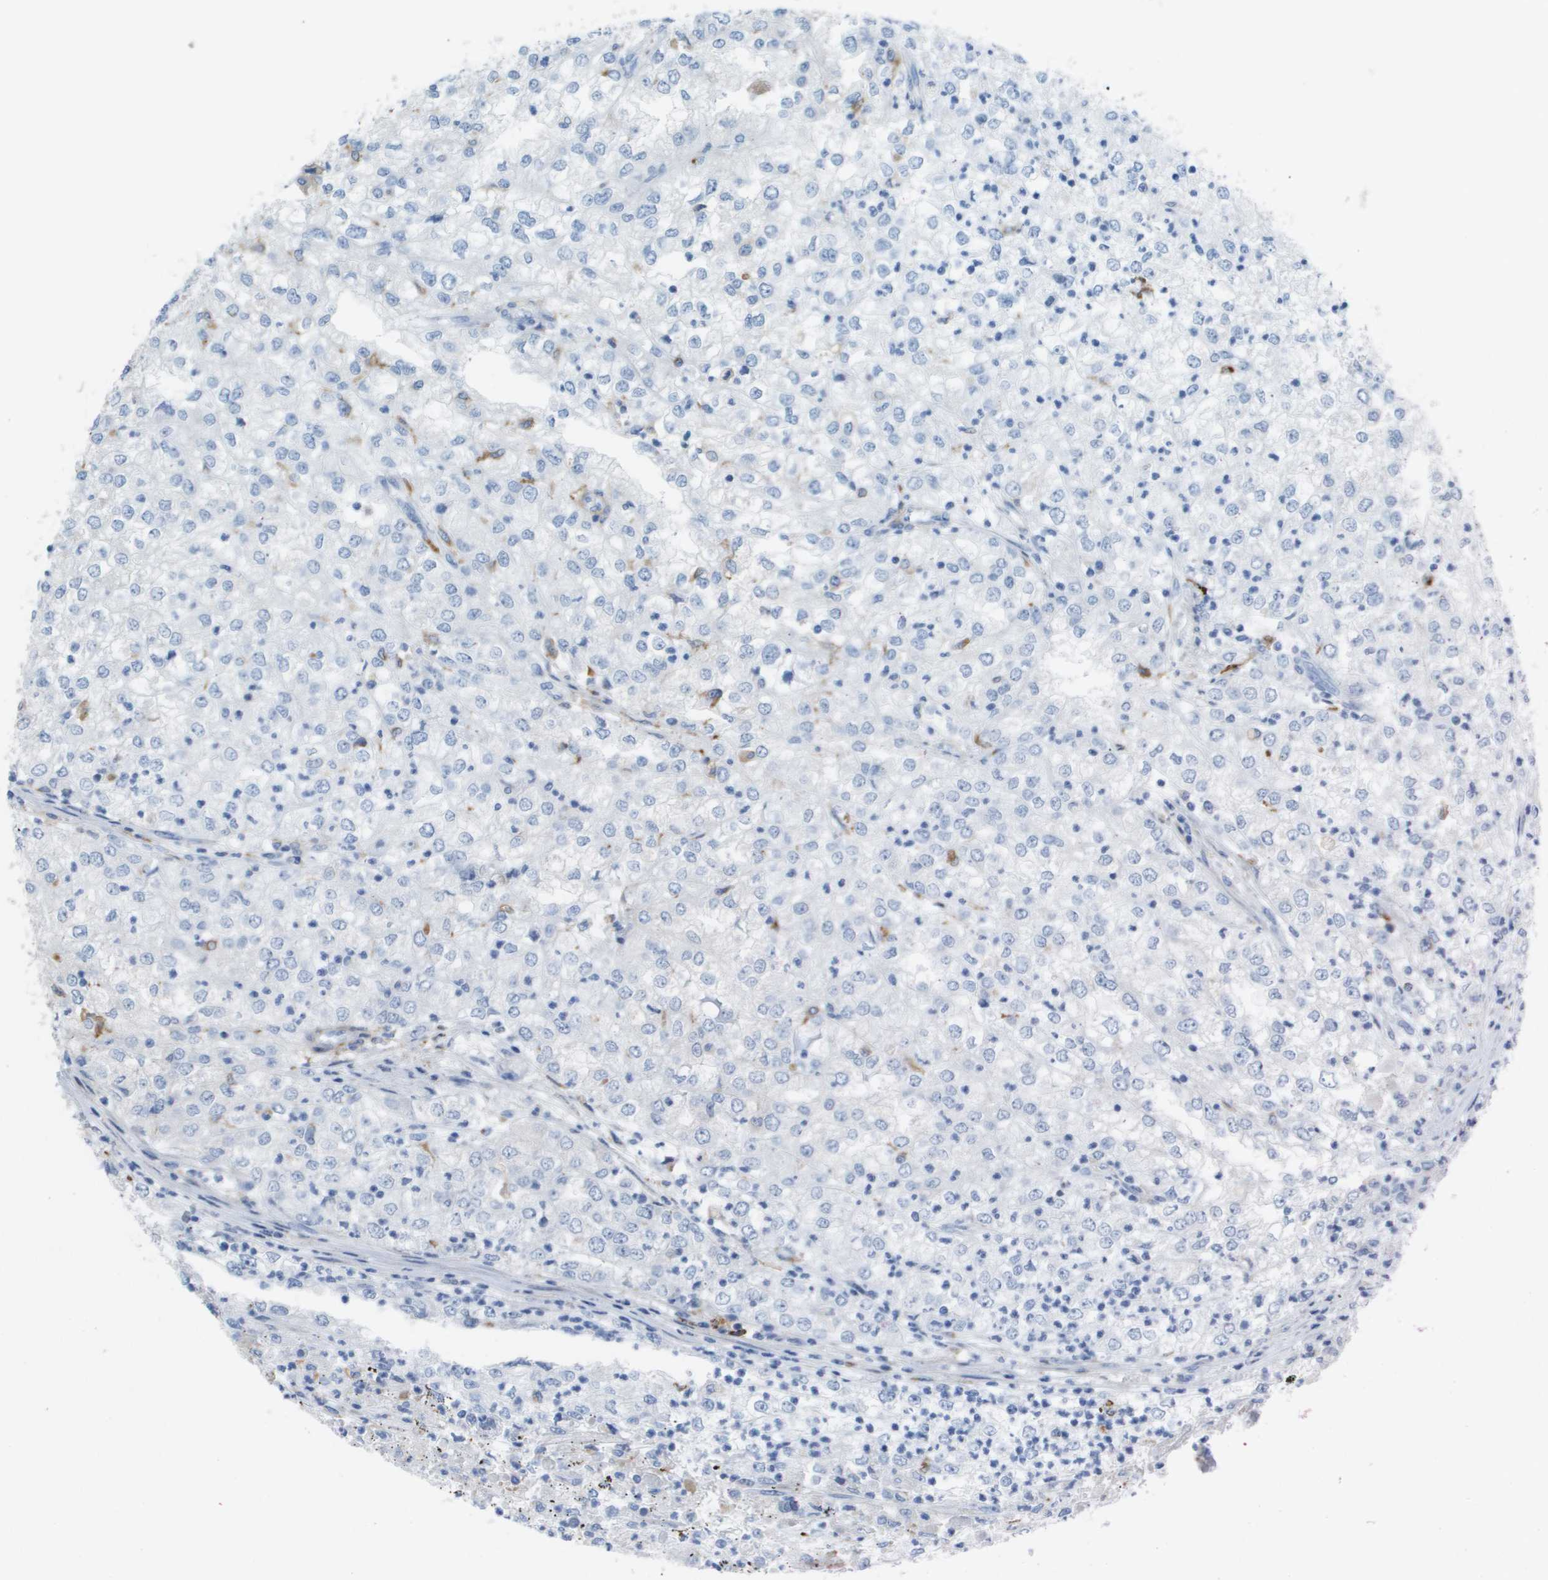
{"staining": {"intensity": "negative", "quantity": "none", "location": "none"}, "tissue": "renal cancer", "cell_type": "Tumor cells", "image_type": "cancer", "snomed": [{"axis": "morphology", "description": "Adenocarcinoma, NOS"}, {"axis": "topography", "description": "Kidney"}], "caption": "An IHC image of renal adenocarcinoma is shown. There is no staining in tumor cells of renal adenocarcinoma. (Brightfield microscopy of DAB immunohistochemistry at high magnification).", "gene": "ZBTB43", "patient": {"sex": "female", "age": 54}}